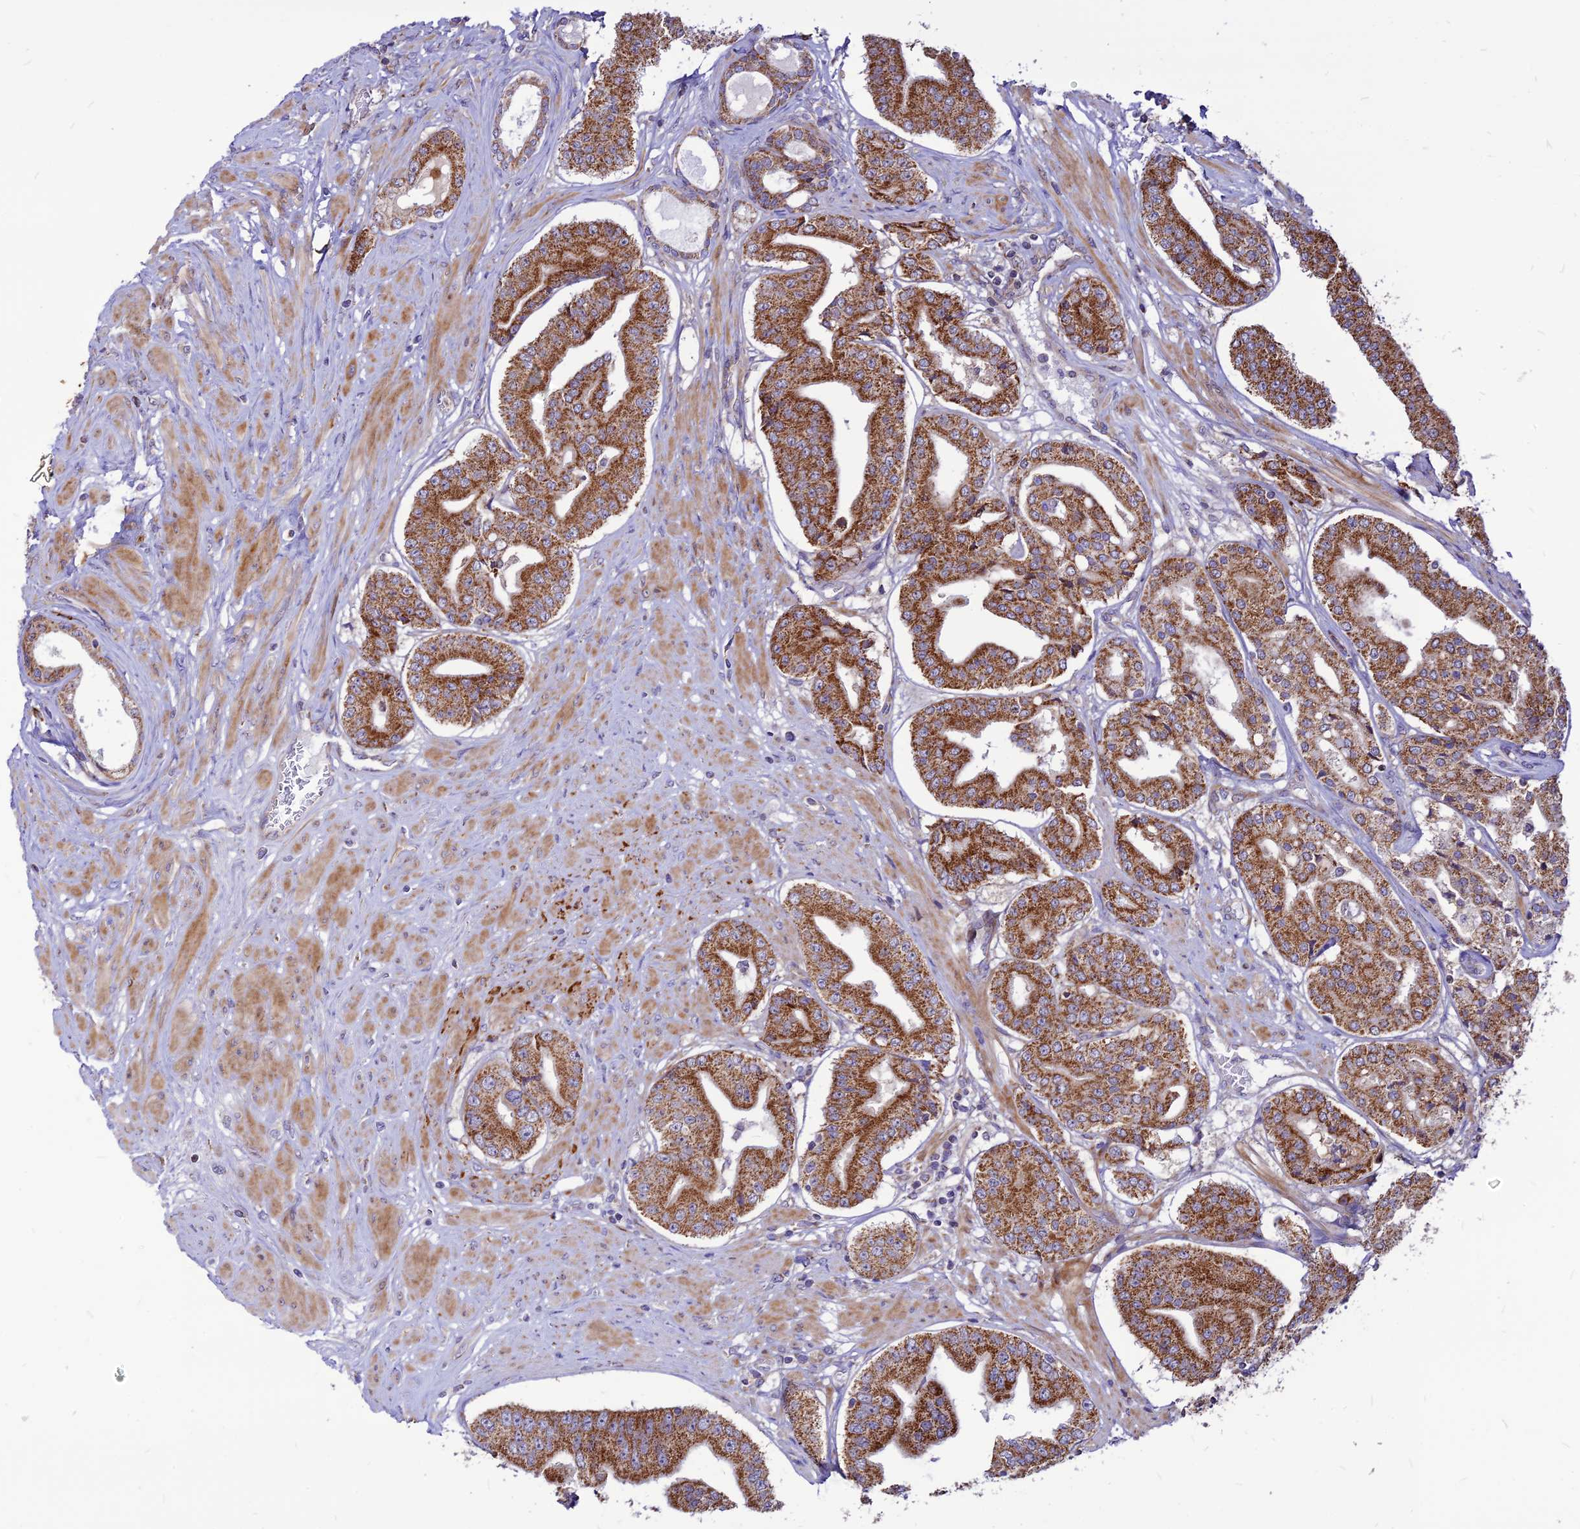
{"staining": {"intensity": "strong", "quantity": "25%-75%", "location": "cytoplasmic/membranous"}, "tissue": "prostate cancer", "cell_type": "Tumor cells", "image_type": "cancer", "snomed": [{"axis": "morphology", "description": "Adenocarcinoma, High grade"}, {"axis": "topography", "description": "Prostate"}], "caption": "Immunohistochemistry (IHC) (DAB (3,3'-diaminobenzidine)) staining of human adenocarcinoma (high-grade) (prostate) displays strong cytoplasmic/membranous protein expression in approximately 25%-75% of tumor cells.", "gene": "ECI1", "patient": {"sex": "male", "age": 63}}